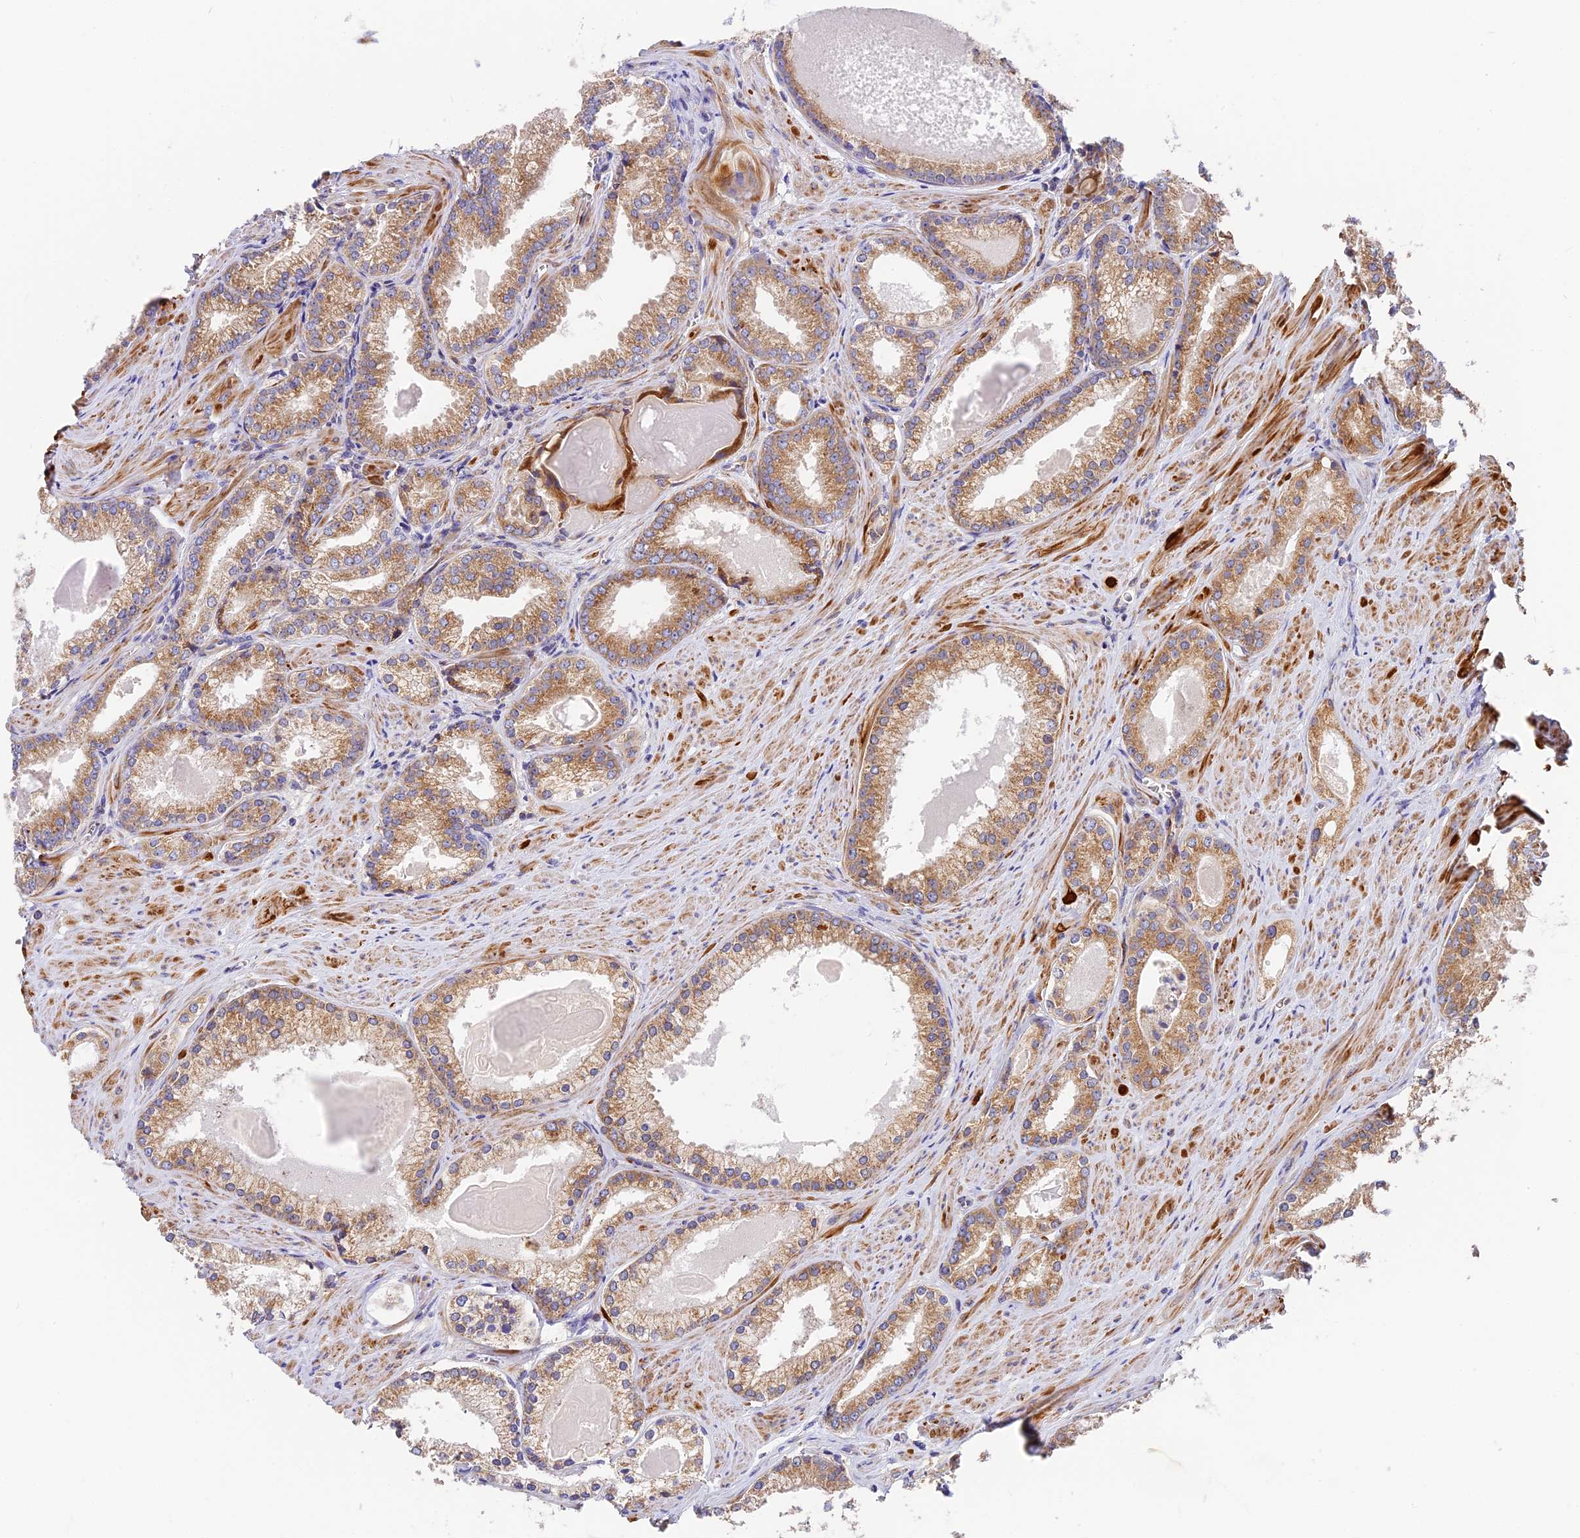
{"staining": {"intensity": "moderate", "quantity": ">75%", "location": "cytoplasmic/membranous"}, "tissue": "prostate cancer", "cell_type": "Tumor cells", "image_type": "cancer", "snomed": [{"axis": "morphology", "description": "Adenocarcinoma, Low grade"}, {"axis": "topography", "description": "Prostate"}], "caption": "Approximately >75% of tumor cells in prostate cancer reveal moderate cytoplasmic/membranous protein positivity as visualized by brown immunohistochemical staining.", "gene": "MRAS", "patient": {"sex": "male", "age": 54}}